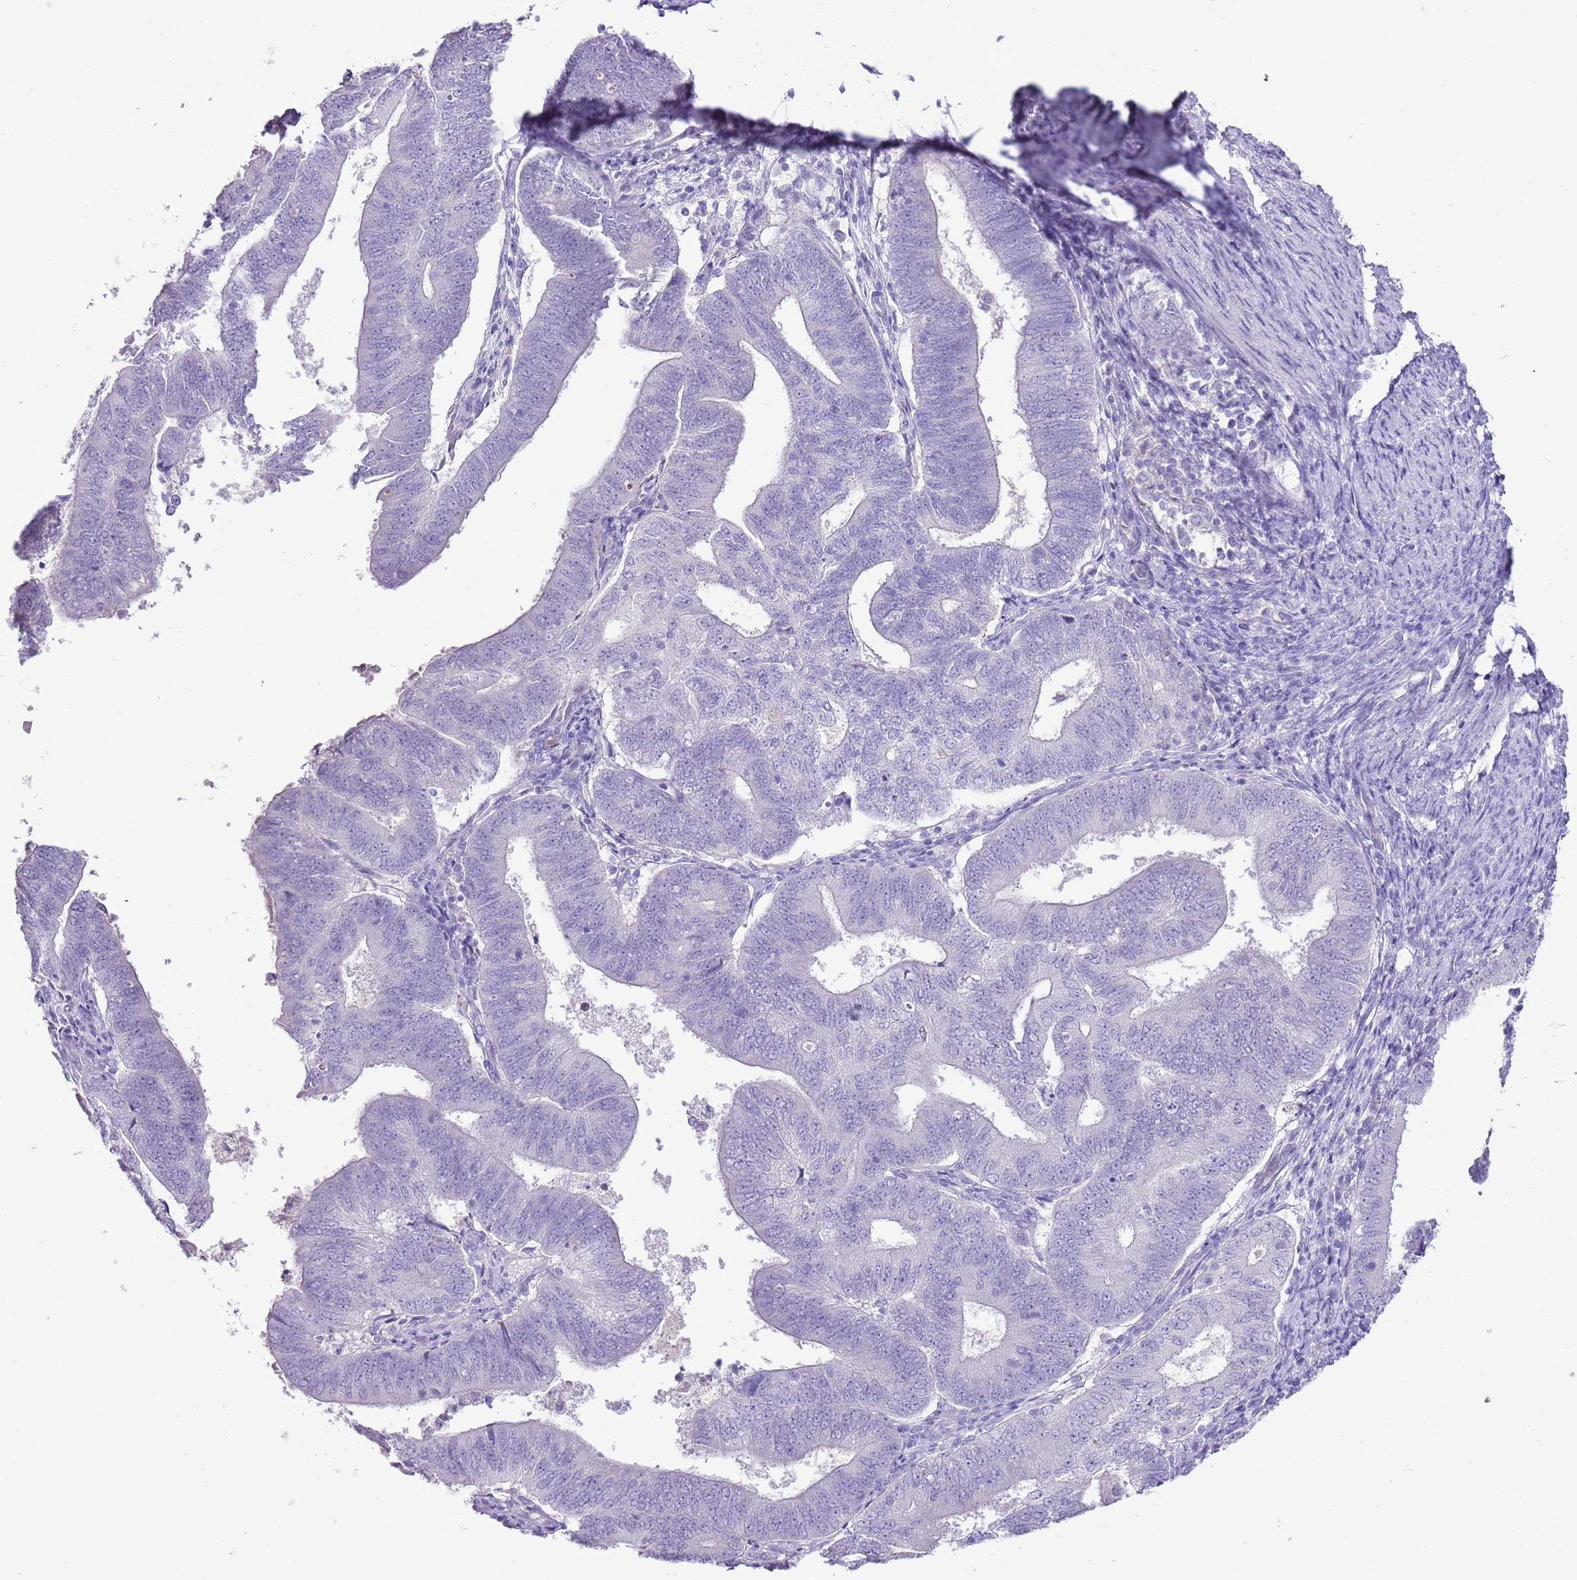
{"staining": {"intensity": "negative", "quantity": "none", "location": "none"}, "tissue": "endometrial cancer", "cell_type": "Tumor cells", "image_type": "cancer", "snomed": [{"axis": "morphology", "description": "Adenocarcinoma, NOS"}, {"axis": "topography", "description": "Endometrium"}], "caption": "This is a image of immunohistochemistry staining of endometrial cancer (adenocarcinoma), which shows no positivity in tumor cells.", "gene": "XPO7", "patient": {"sex": "female", "age": 70}}